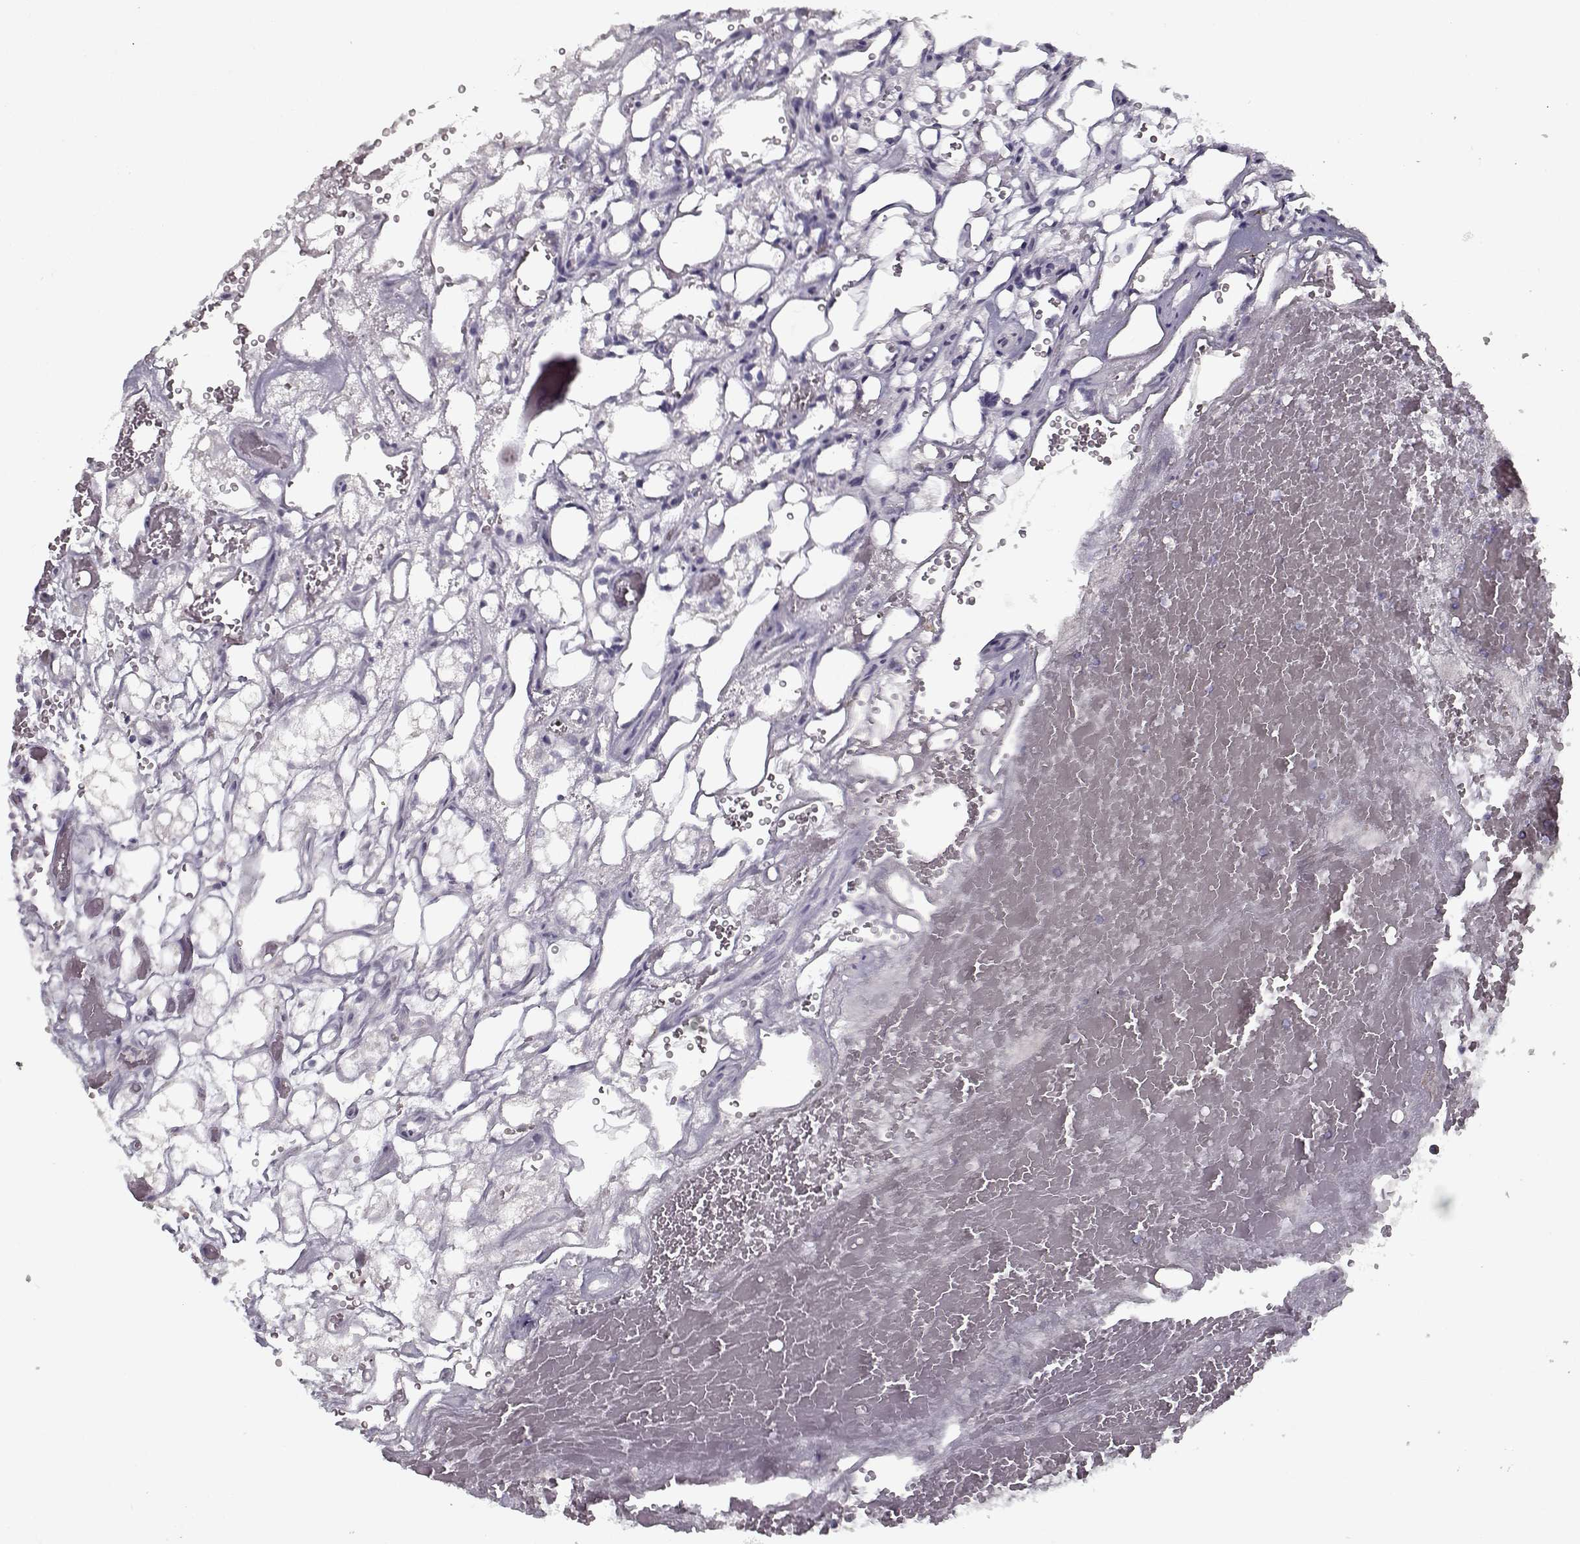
{"staining": {"intensity": "negative", "quantity": "none", "location": "none"}, "tissue": "renal cancer", "cell_type": "Tumor cells", "image_type": "cancer", "snomed": [{"axis": "morphology", "description": "Adenocarcinoma, NOS"}, {"axis": "topography", "description": "Kidney"}], "caption": "Protein analysis of renal adenocarcinoma reveals no significant staining in tumor cells.", "gene": "LAMA2", "patient": {"sex": "female", "age": 69}}